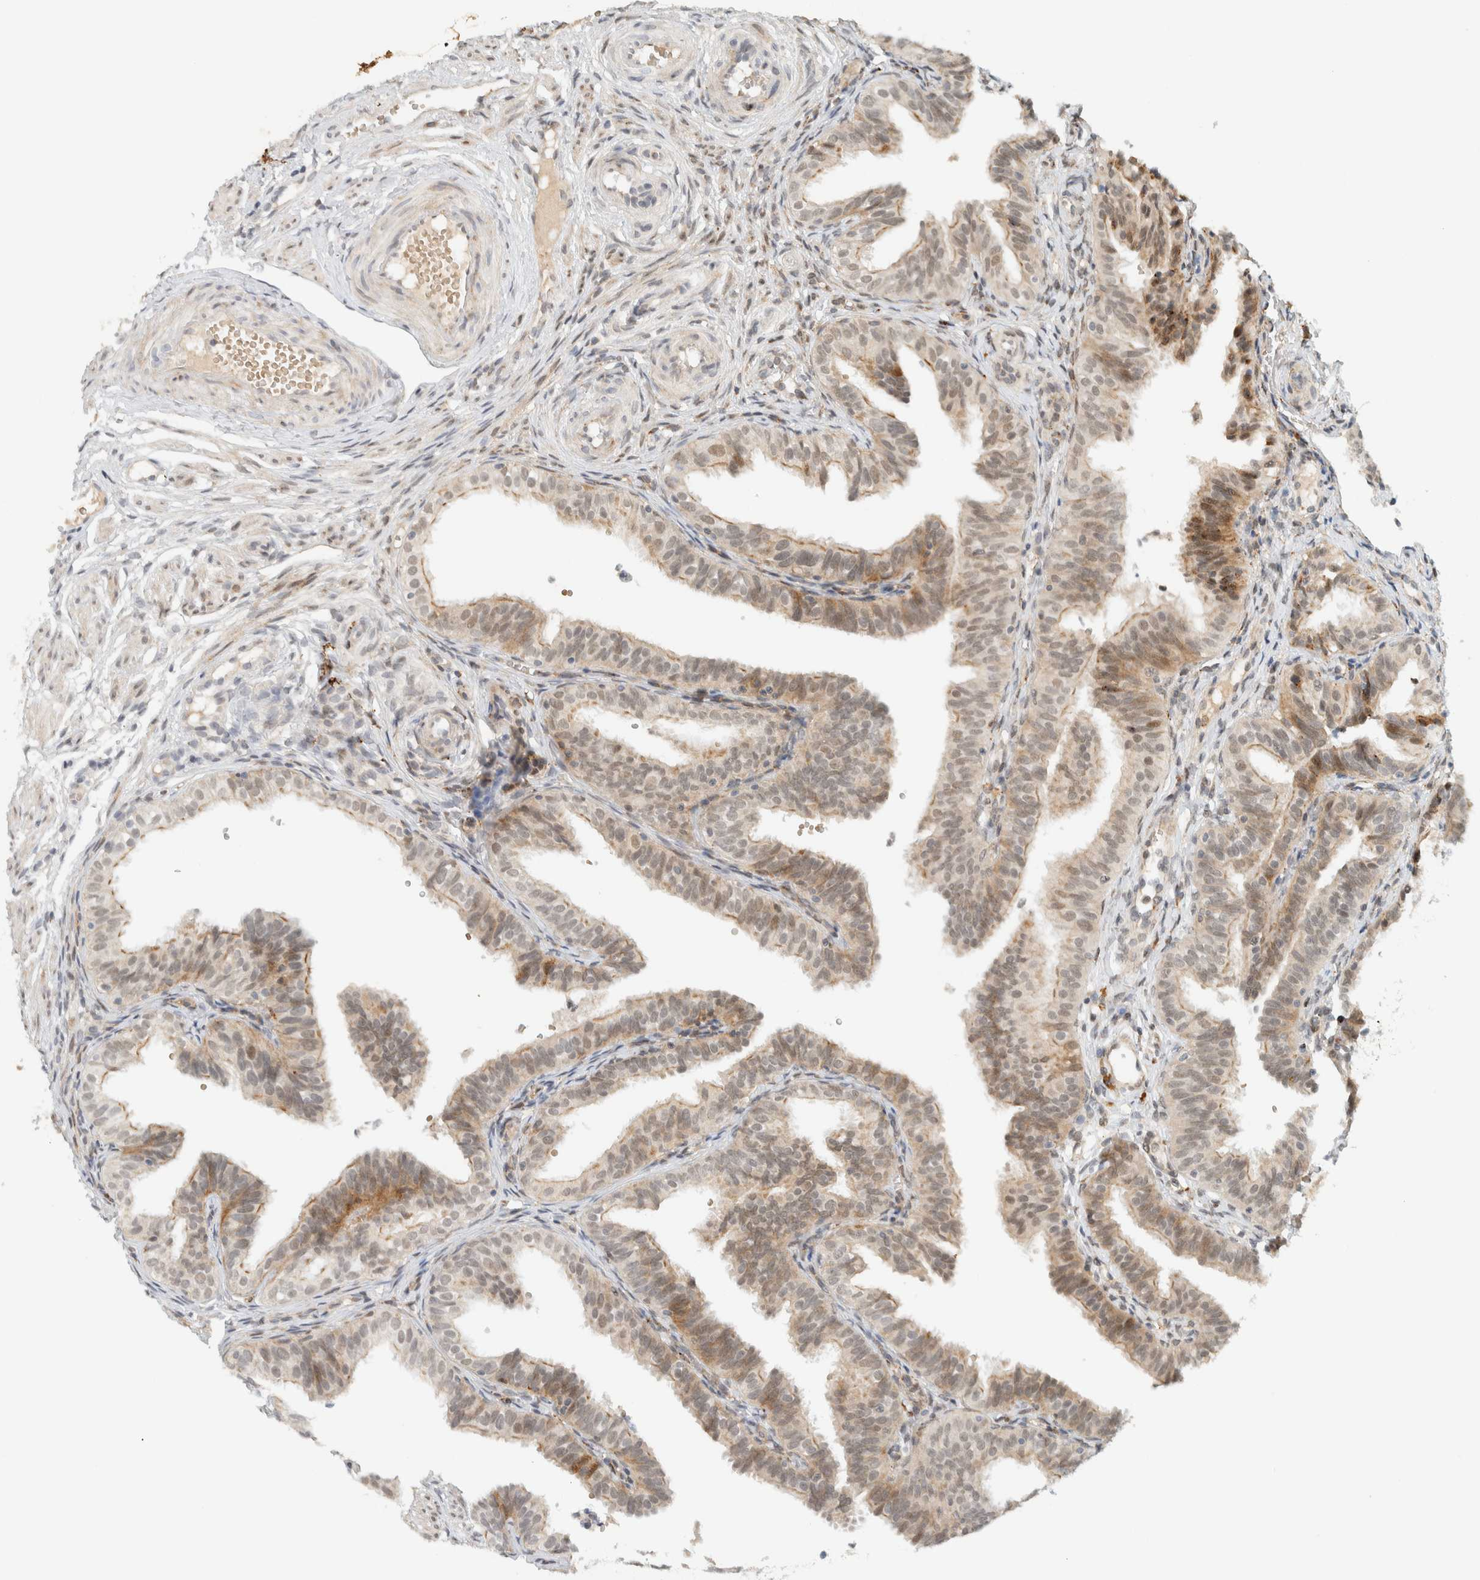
{"staining": {"intensity": "weak", "quantity": ">75%", "location": "cytoplasmic/membranous,nuclear"}, "tissue": "fallopian tube", "cell_type": "Glandular cells", "image_type": "normal", "snomed": [{"axis": "morphology", "description": "Normal tissue, NOS"}, {"axis": "topography", "description": "Fallopian tube"}], "caption": "Glandular cells exhibit low levels of weak cytoplasmic/membranous,nuclear expression in approximately >75% of cells in benign human fallopian tube. (DAB (3,3'-diaminobenzidine) IHC with brightfield microscopy, high magnification).", "gene": "ITPRID1", "patient": {"sex": "female", "age": 35}}